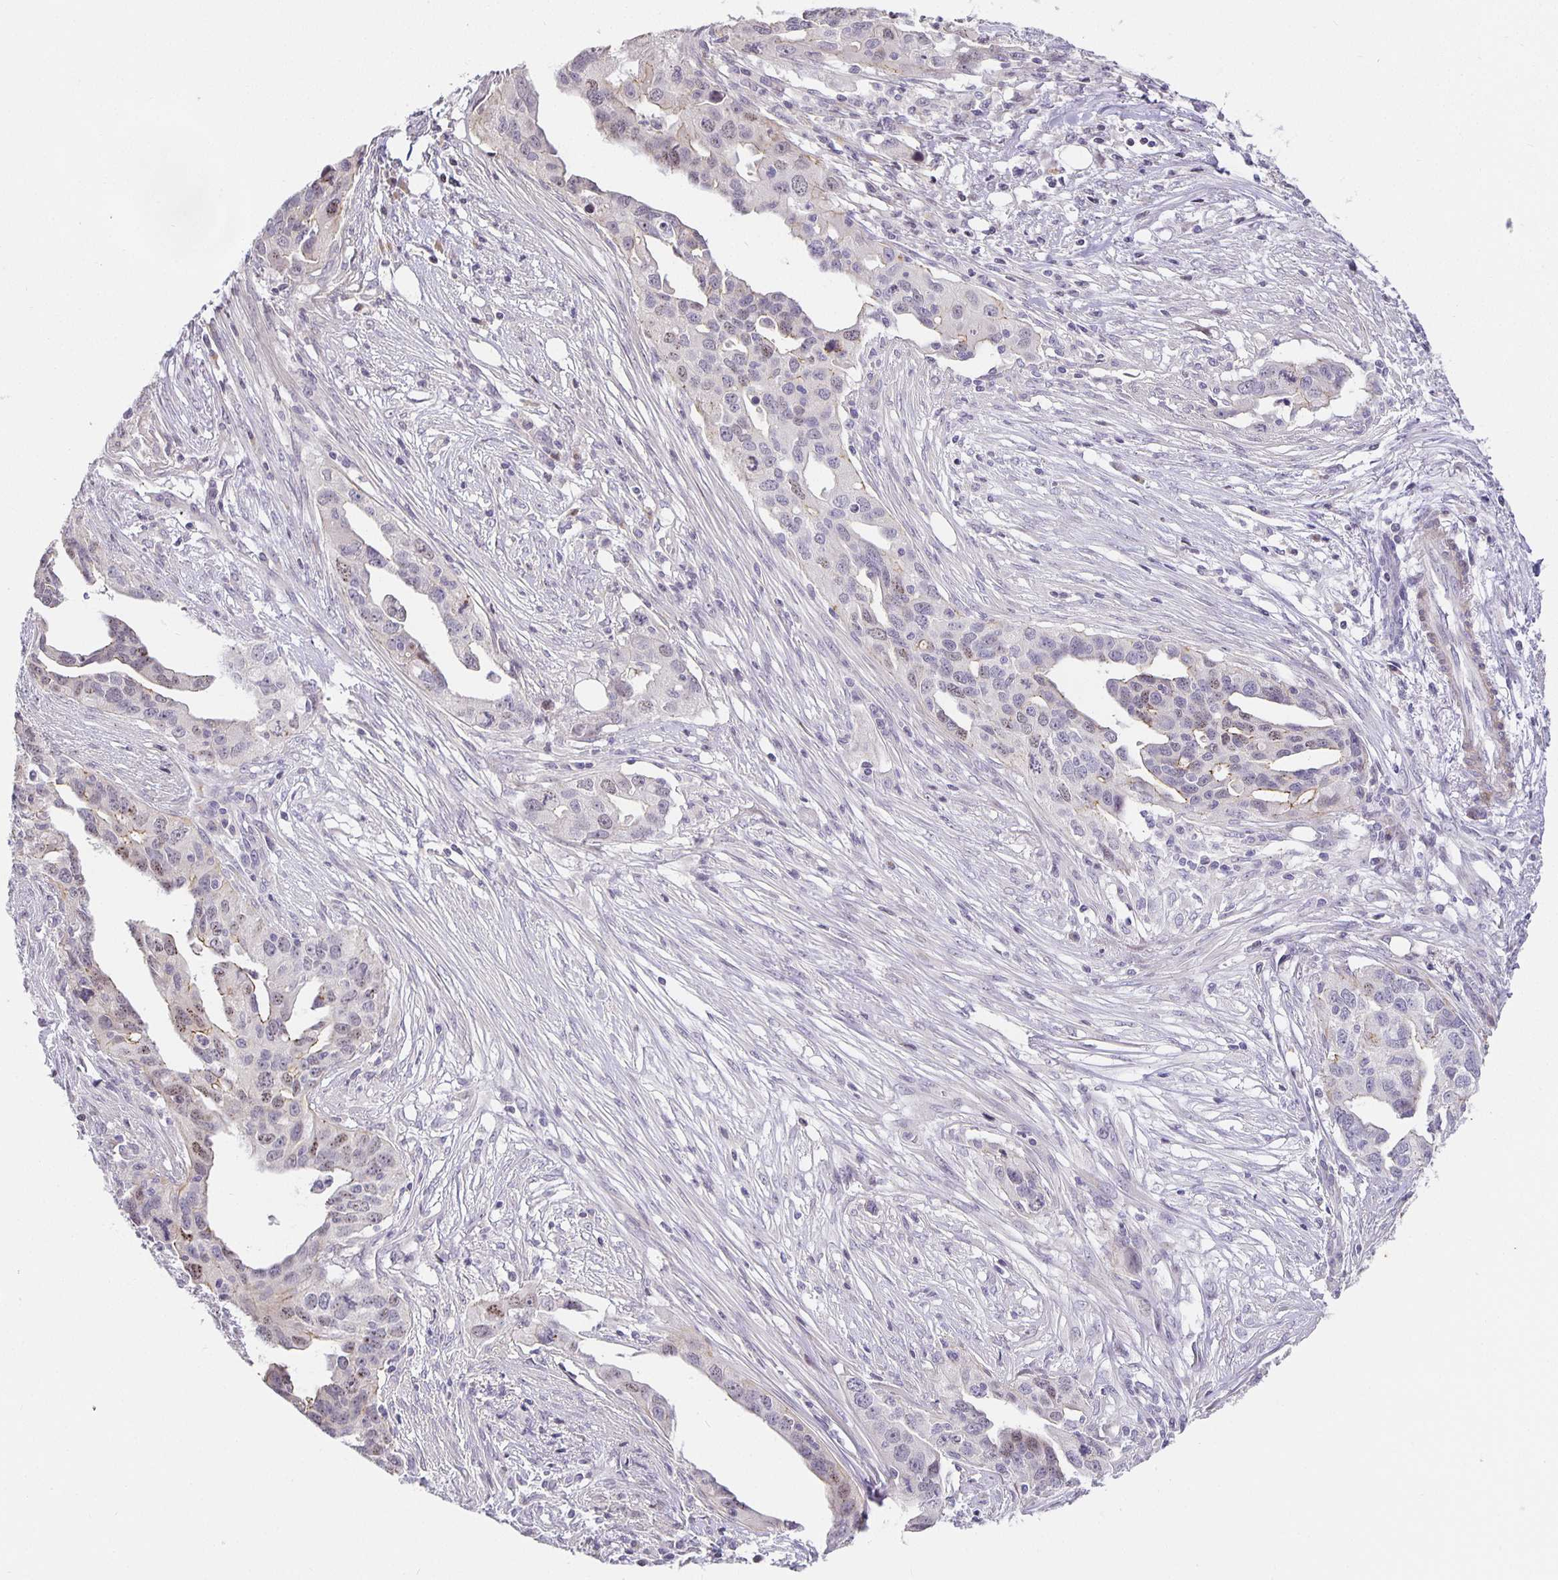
{"staining": {"intensity": "weak", "quantity": "<25%", "location": "nuclear"}, "tissue": "ovarian cancer", "cell_type": "Tumor cells", "image_type": "cancer", "snomed": [{"axis": "morphology", "description": "Carcinoma, endometroid"}, {"axis": "morphology", "description": "Cystadenocarcinoma, serous, NOS"}, {"axis": "topography", "description": "Ovary"}], "caption": "The image reveals no significant expression in tumor cells of ovarian serous cystadenocarcinoma. (Brightfield microscopy of DAB IHC at high magnification).", "gene": "TJP3", "patient": {"sex": "female", "age": 45}}